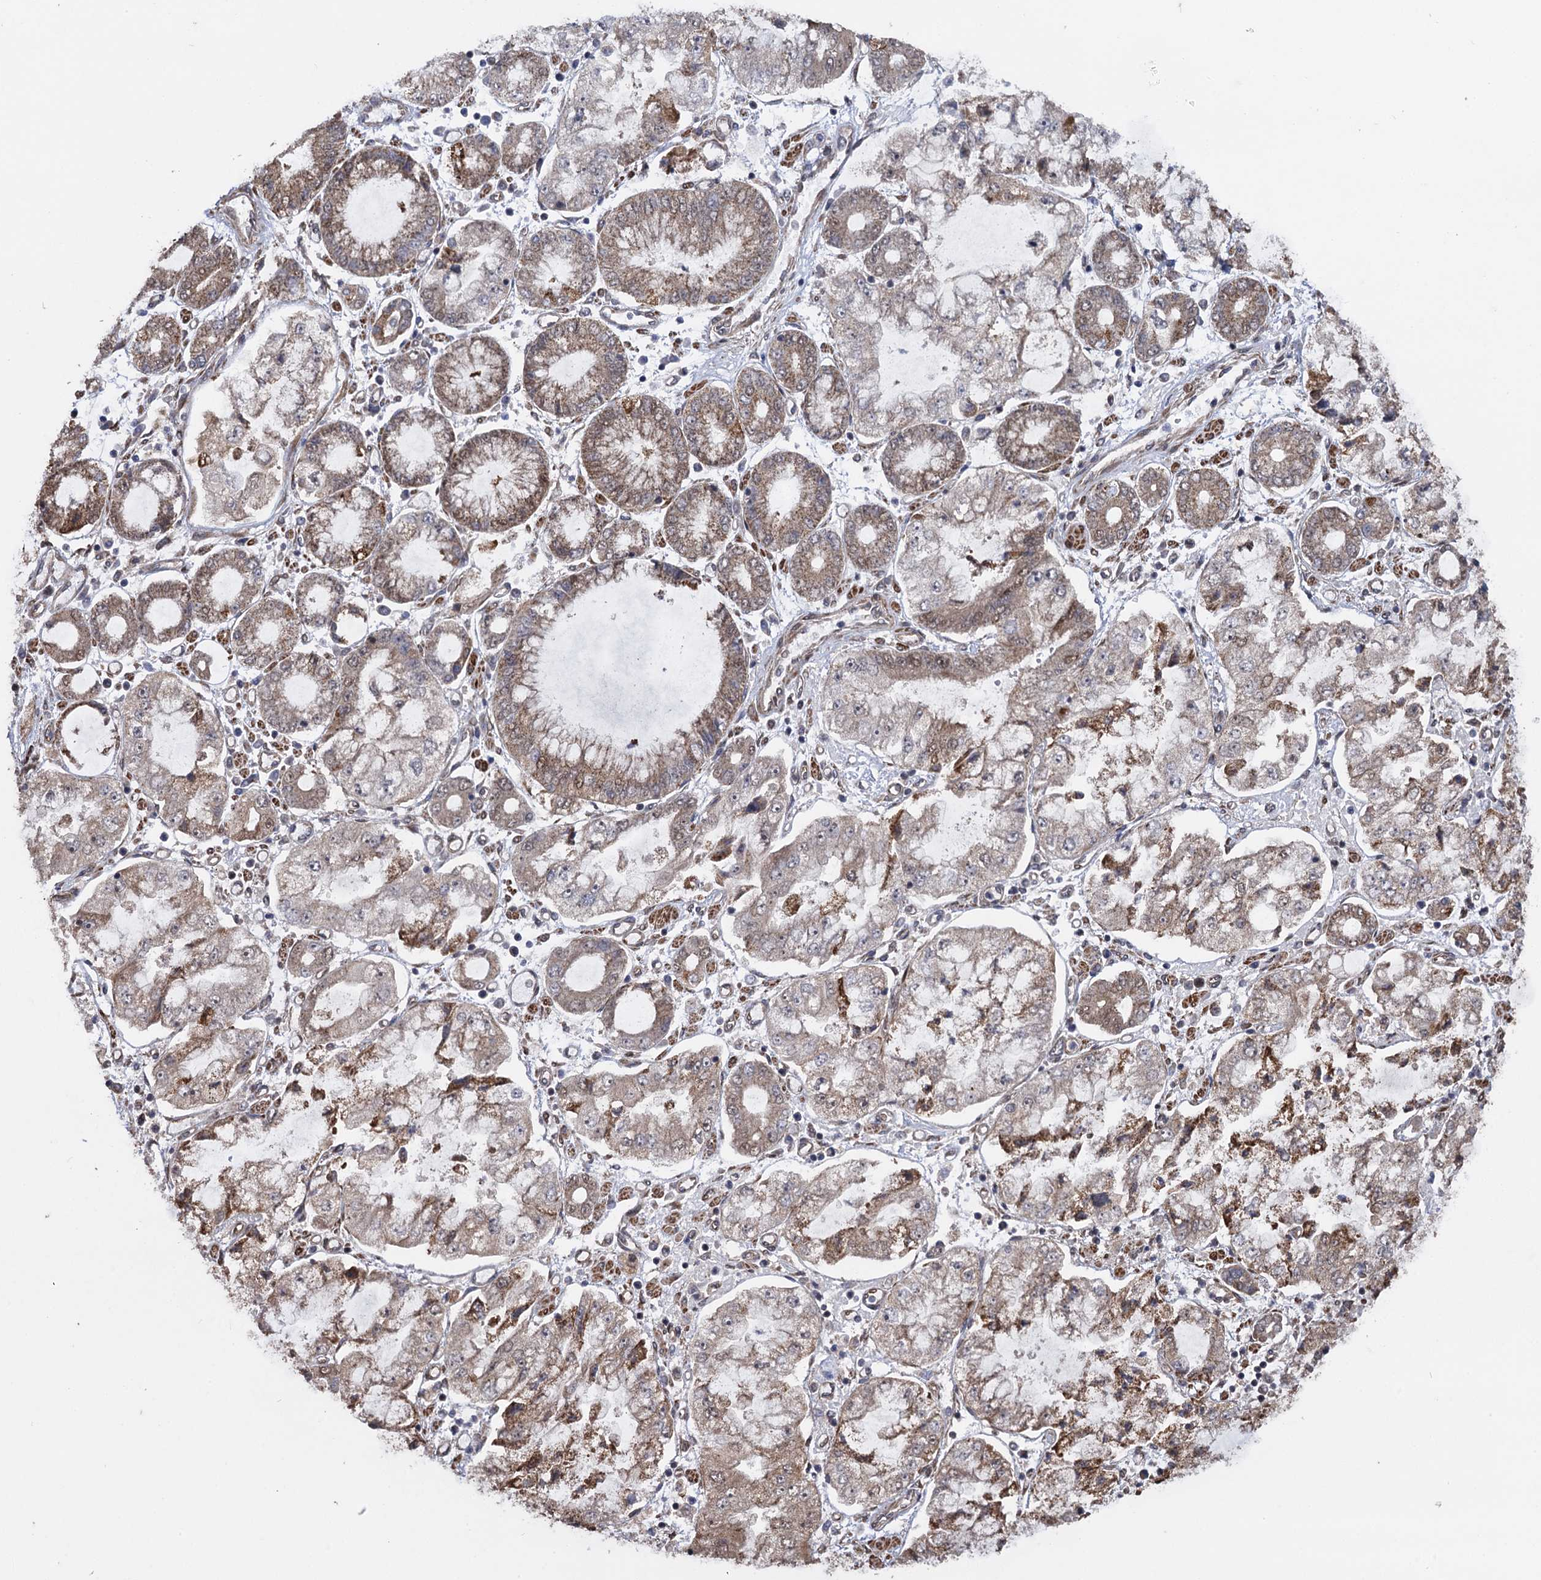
{"staining": {"intensity": "moderate", "quantity": "<25%", "location": "cytoplasmic/membranous"}, "tissue": "stomach cancer", "cell_type": "Tumor cells", "image_type": "cancer", "snomed": [{"axis": "morphology", "description": "Adenocarcinoma, NOS"}, {"axis": "topography", "description": "Stomach"}], "caption": "This is an image of immunohistochemistry (IHC) staining of stomach cancer, which shows moderate positivity in the cytoplasmic/membranous of tumor cells.", "gene": "HAUS1", "patient": {"sex": "male", "age": 76}}